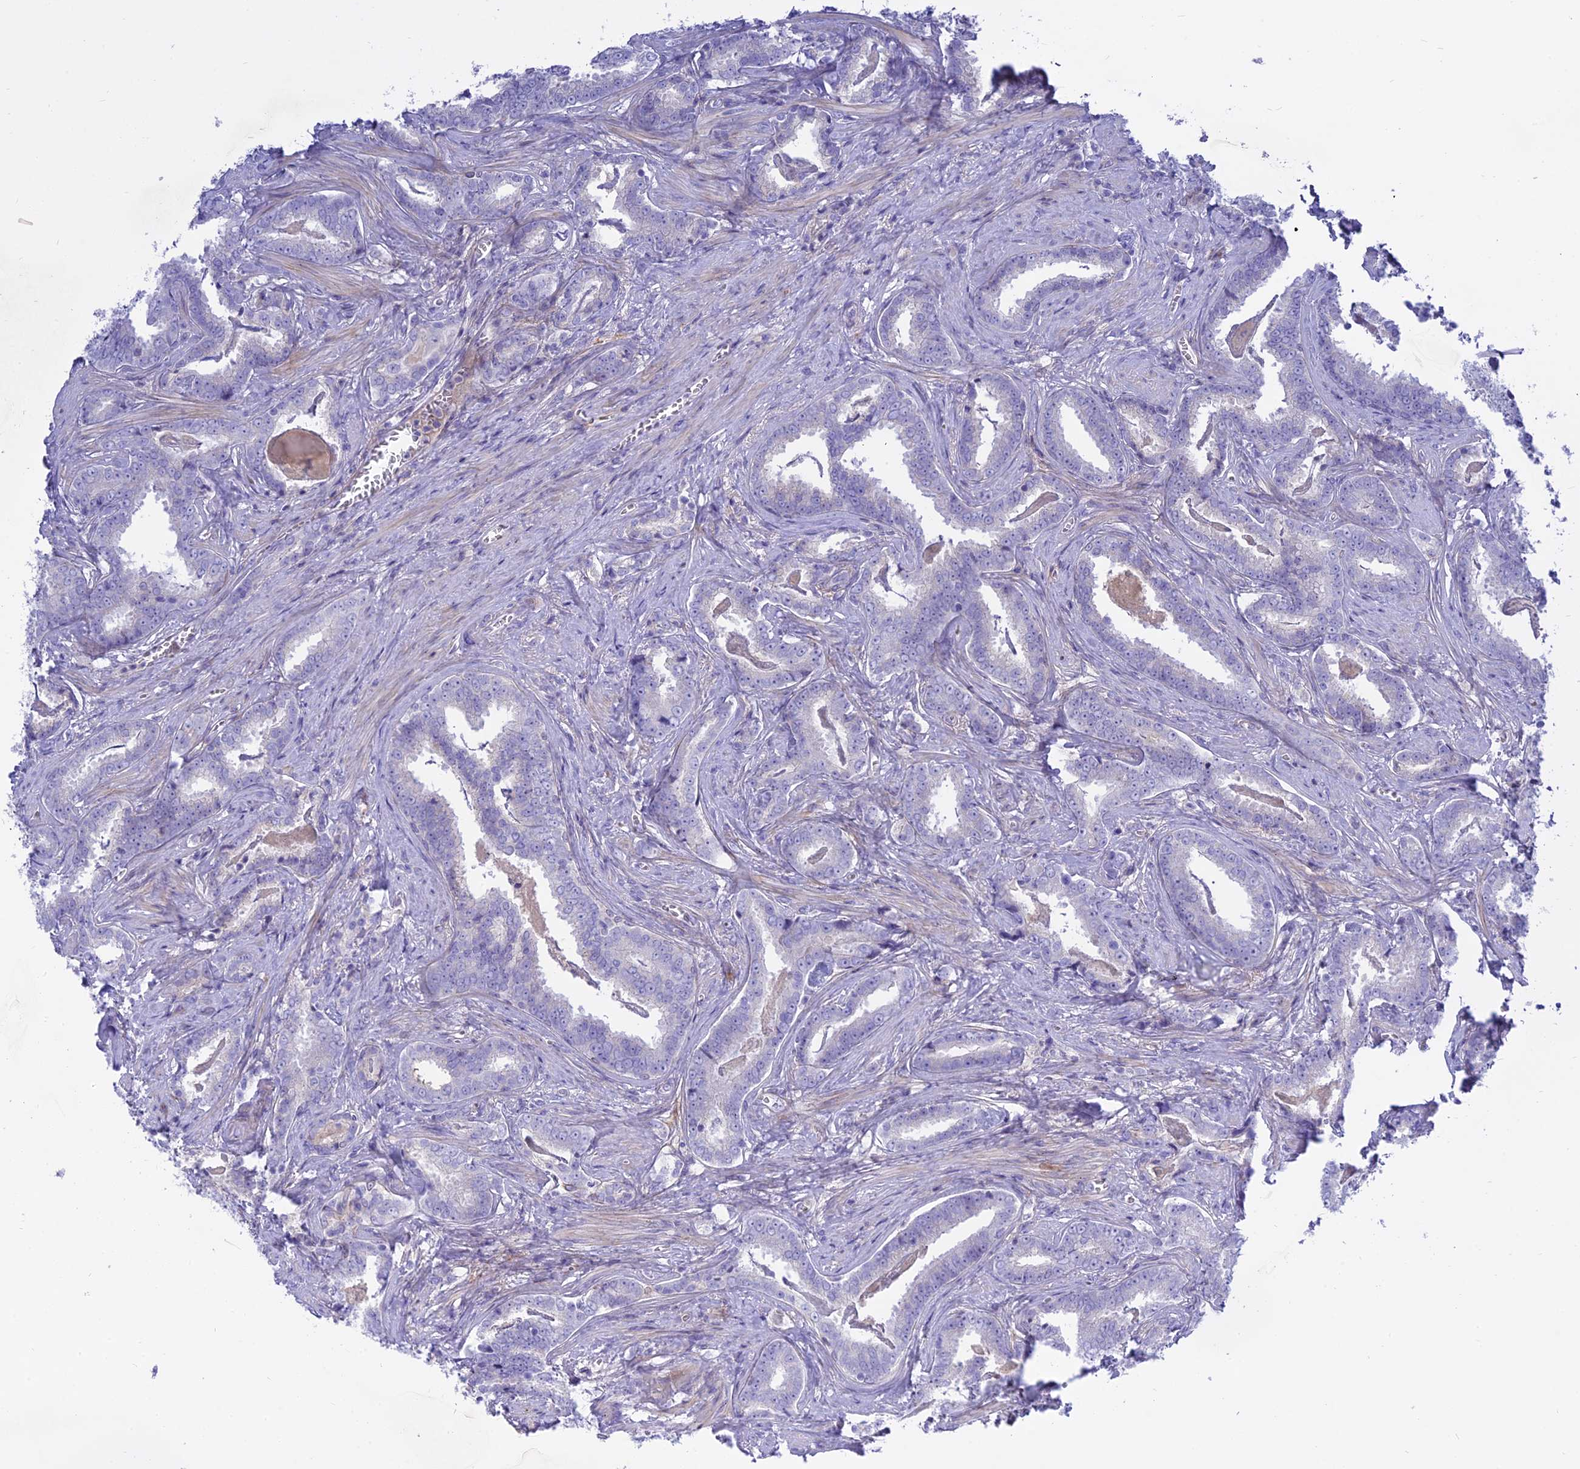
{"staining": {"intensity": "negative", "quantity": "none", "location": "none"}, "tissue": "prostate cancer", "cell_type": "Tumor cells", "image_type": "cancer", "snomed": [{"axis": "morphology", "description": "Adenocarcinoma, High grade"}, {"axis": "topography", "description": "Prostate"}], "caption": "This image is of prostate cancer (high-grade adenocarcinoma) stained with immunohistochemistry to label a protein in brown with the nuclei are counter-stained blue. There is no positivity in tumor cells.", "gene": "MBD3L1", "patient": {"sex": "male", "age": 67}}